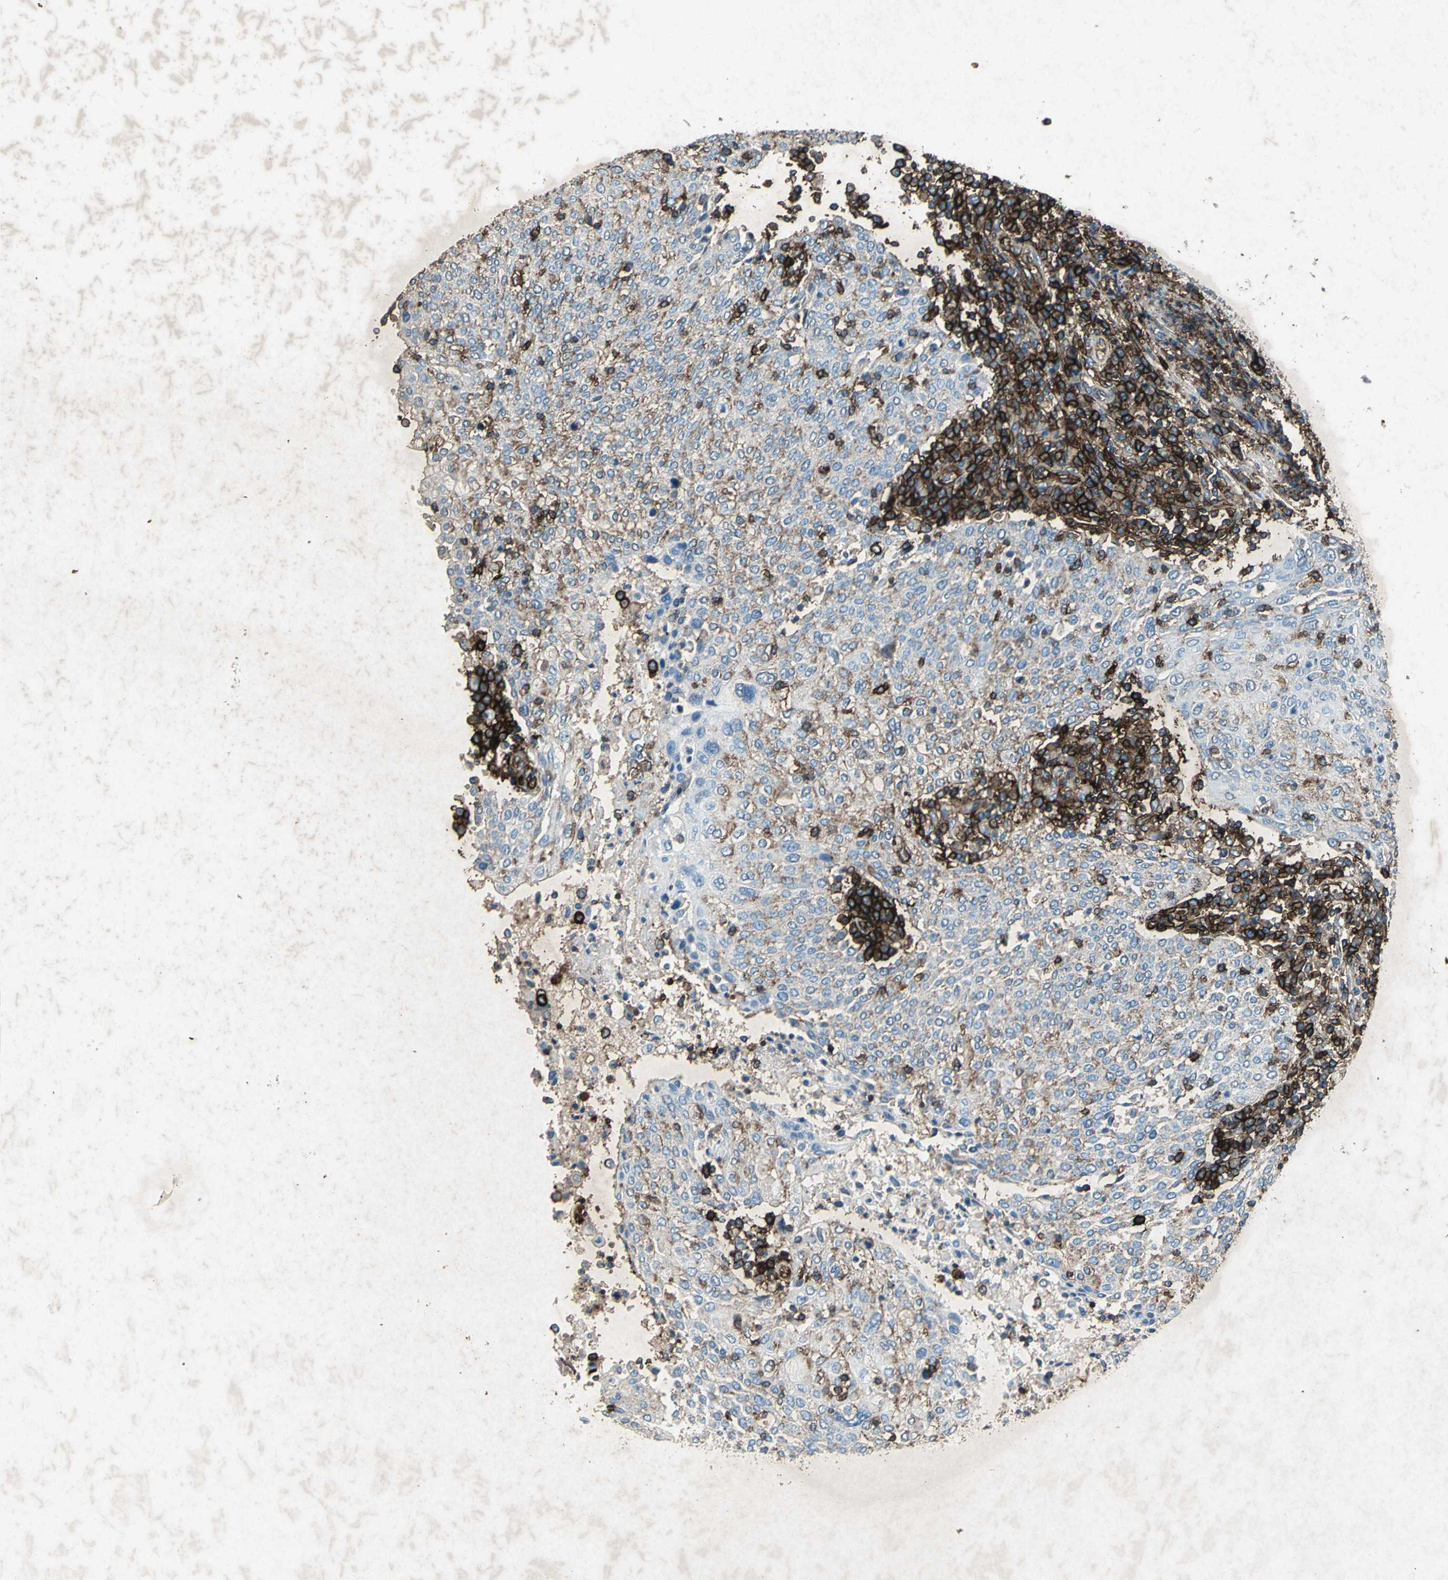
{"staining": {"intensity": "strong", "quantity": "25%-75%", "location": "cytoplasmic/membranous"}, "tissue": "cervical cancer", "cell_type": "Tumor cells", "image_type": "cancer", "snomed": [{"axis": "morphology", "description": "Squamous cell carcinoma, NOS"}, {"axis": "topography", "description": "Cervix"}], "caption": "Protein analysis of cervical cancer tissue displays strong cytoplasmic/membranous expression in about 25%-75% of tumor cells.", "gene": "CCR6", "patient": {"sex": "female", "age": 40}}